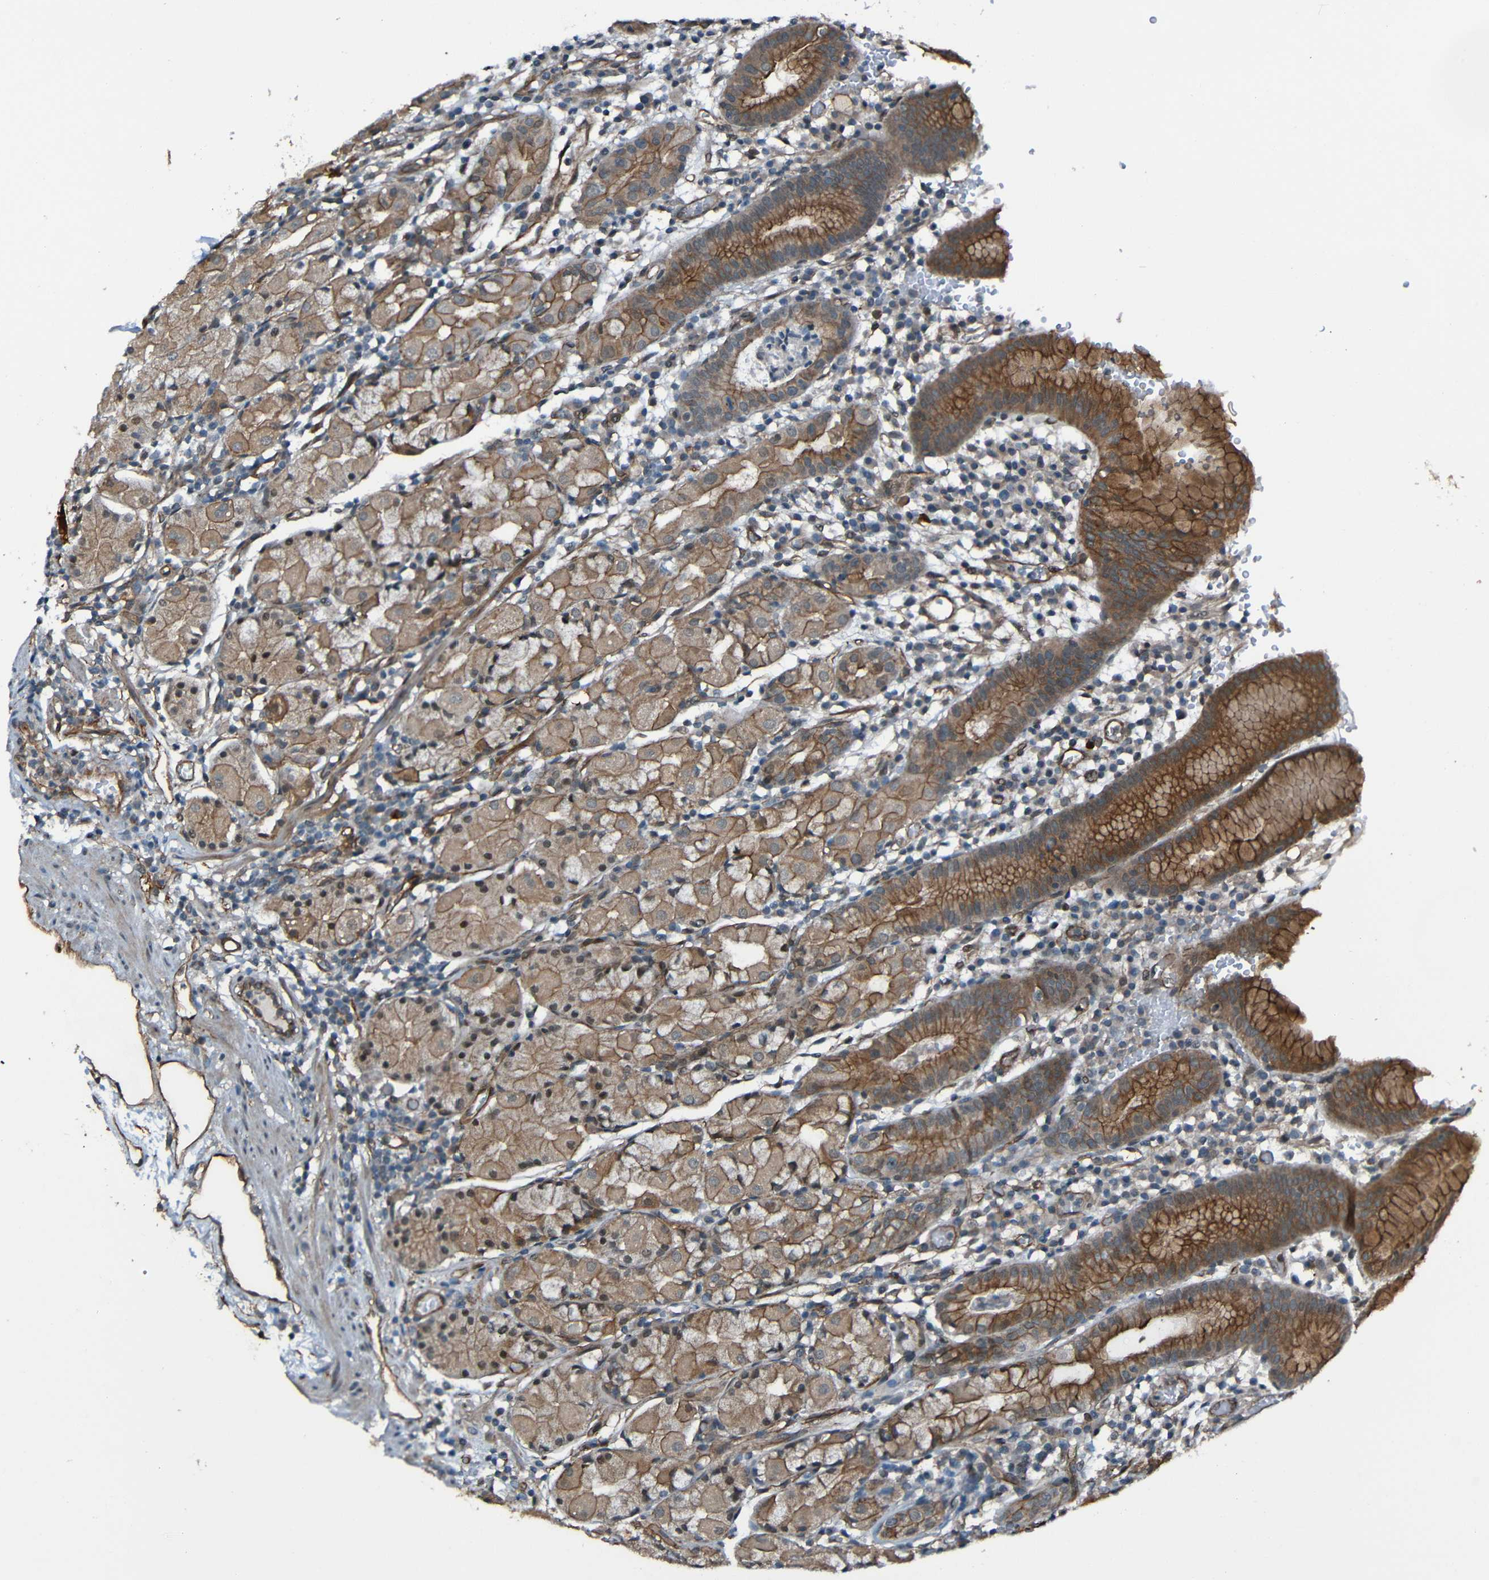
{"staining": {"intensity": "moderate", "quantity": ">75%", "location": "cytoplasmic/membranous"}, "tissue": "stomach", "cell_type": "Glandular cells", "image_type": "normal", "snomed": [{"axis": "morphology", "description": "Normal tissue, NOS"}, {"axis": "topography", "description": "Stomach"}, {"axis": "topography", "description": "Stomach, lower"}], "caption": "An image showing moderate cytoplasmic/membranous positivity in approximately >75% of glandular cells in unremarkable stomach, as visualized by brown immunohistochemical staining.", "gene": "LGR5", "patient": {"sex": "female", "age": 75}}